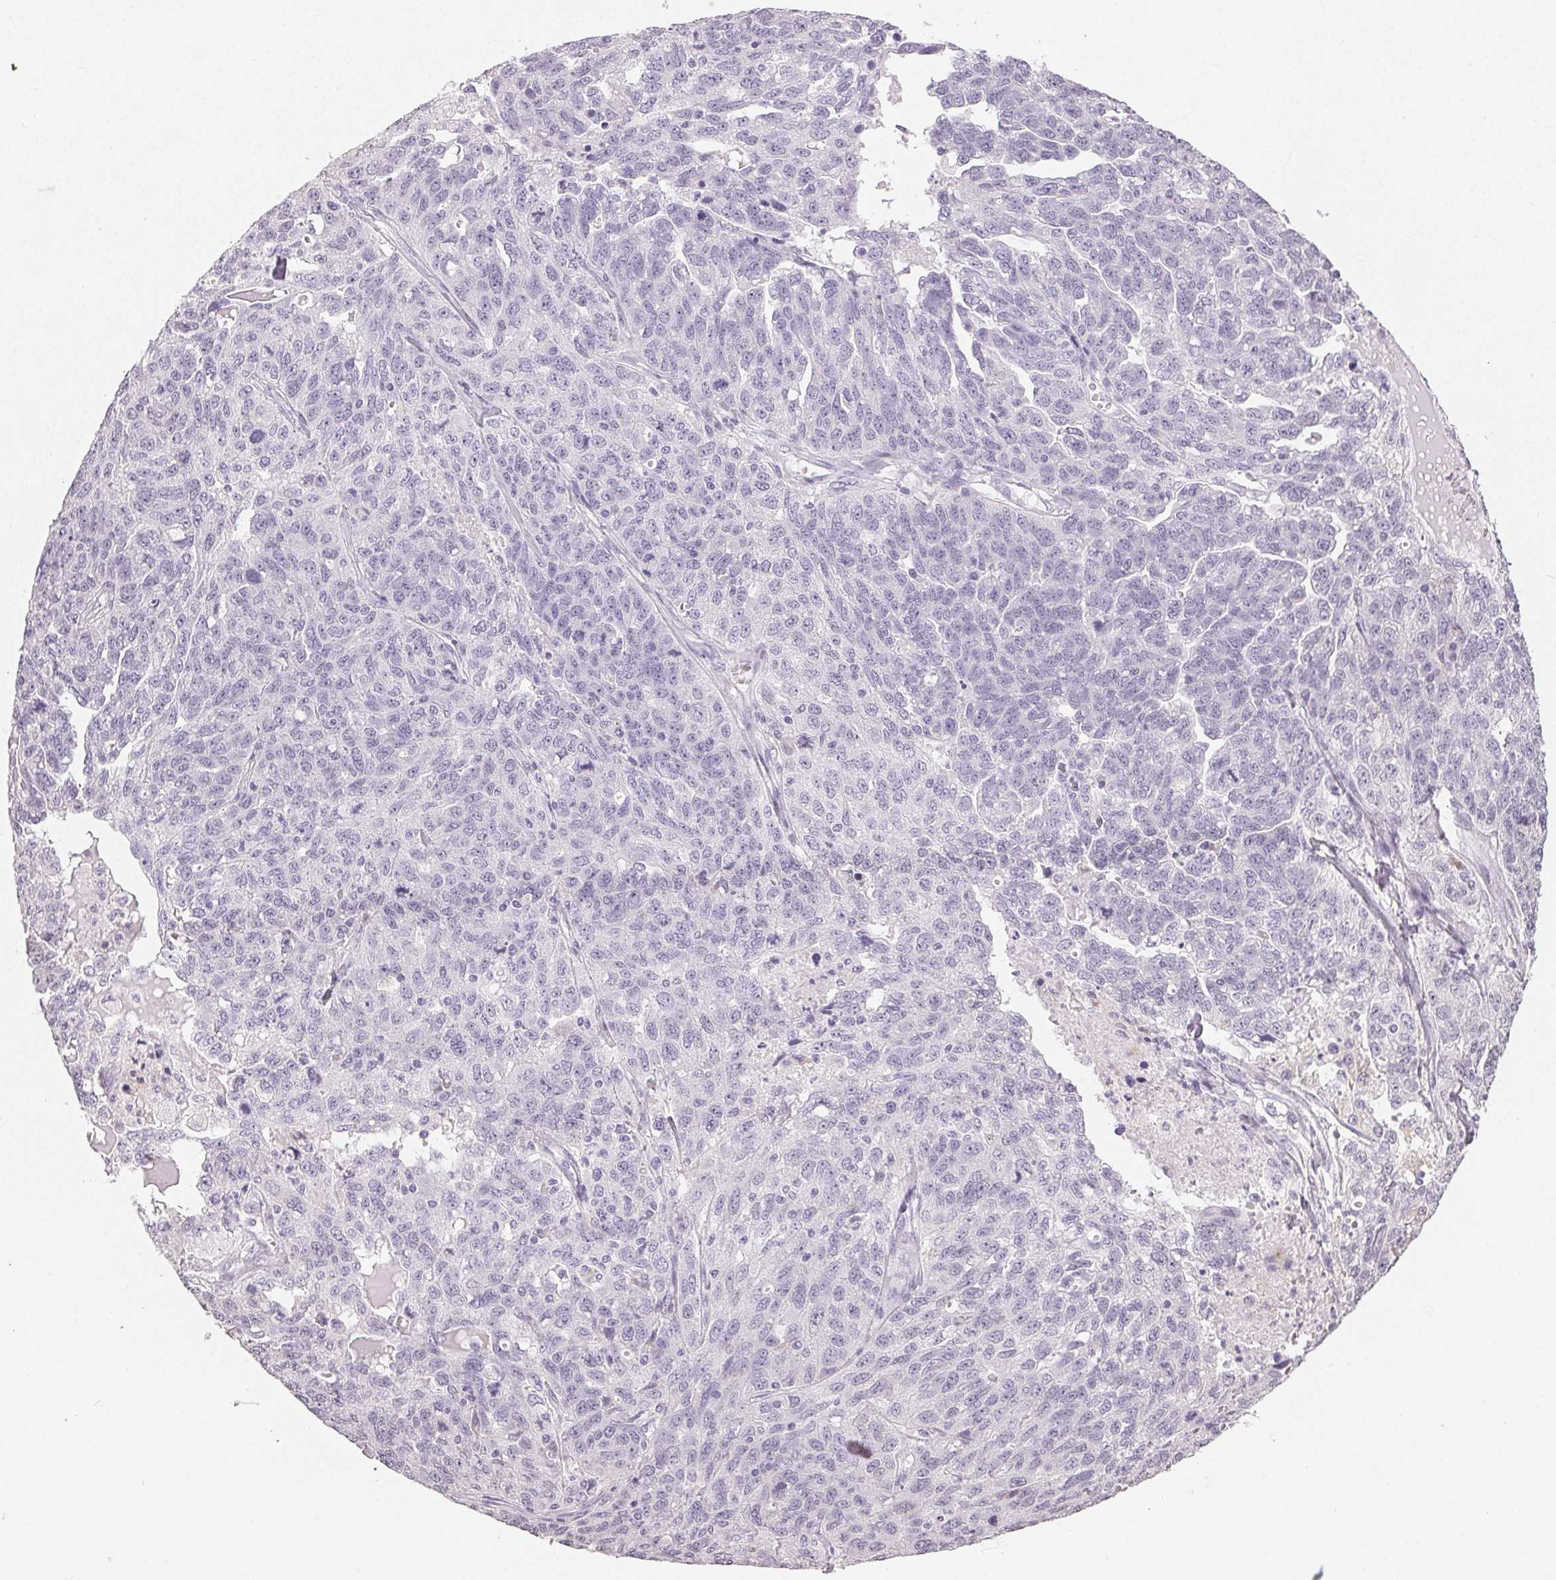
{"staining": {"intensity": "negative", "quantity": "none", "location": "none"}, "tissue": "ovarian cancer", "cell_type": "Tumor cells", "image_type": "cancer", "snomed": [{"axis": "morphology", "description": "Cystadenocarcinoma, serous, NOS"}, {"axis": "topography", "description": "Ovary"}], "caption": "This is an IHC image of ovarian cancer. There is no positivity in tumor cells.", "gene": "TMEM174", "patient": {"sex": "female", "age": 71}}